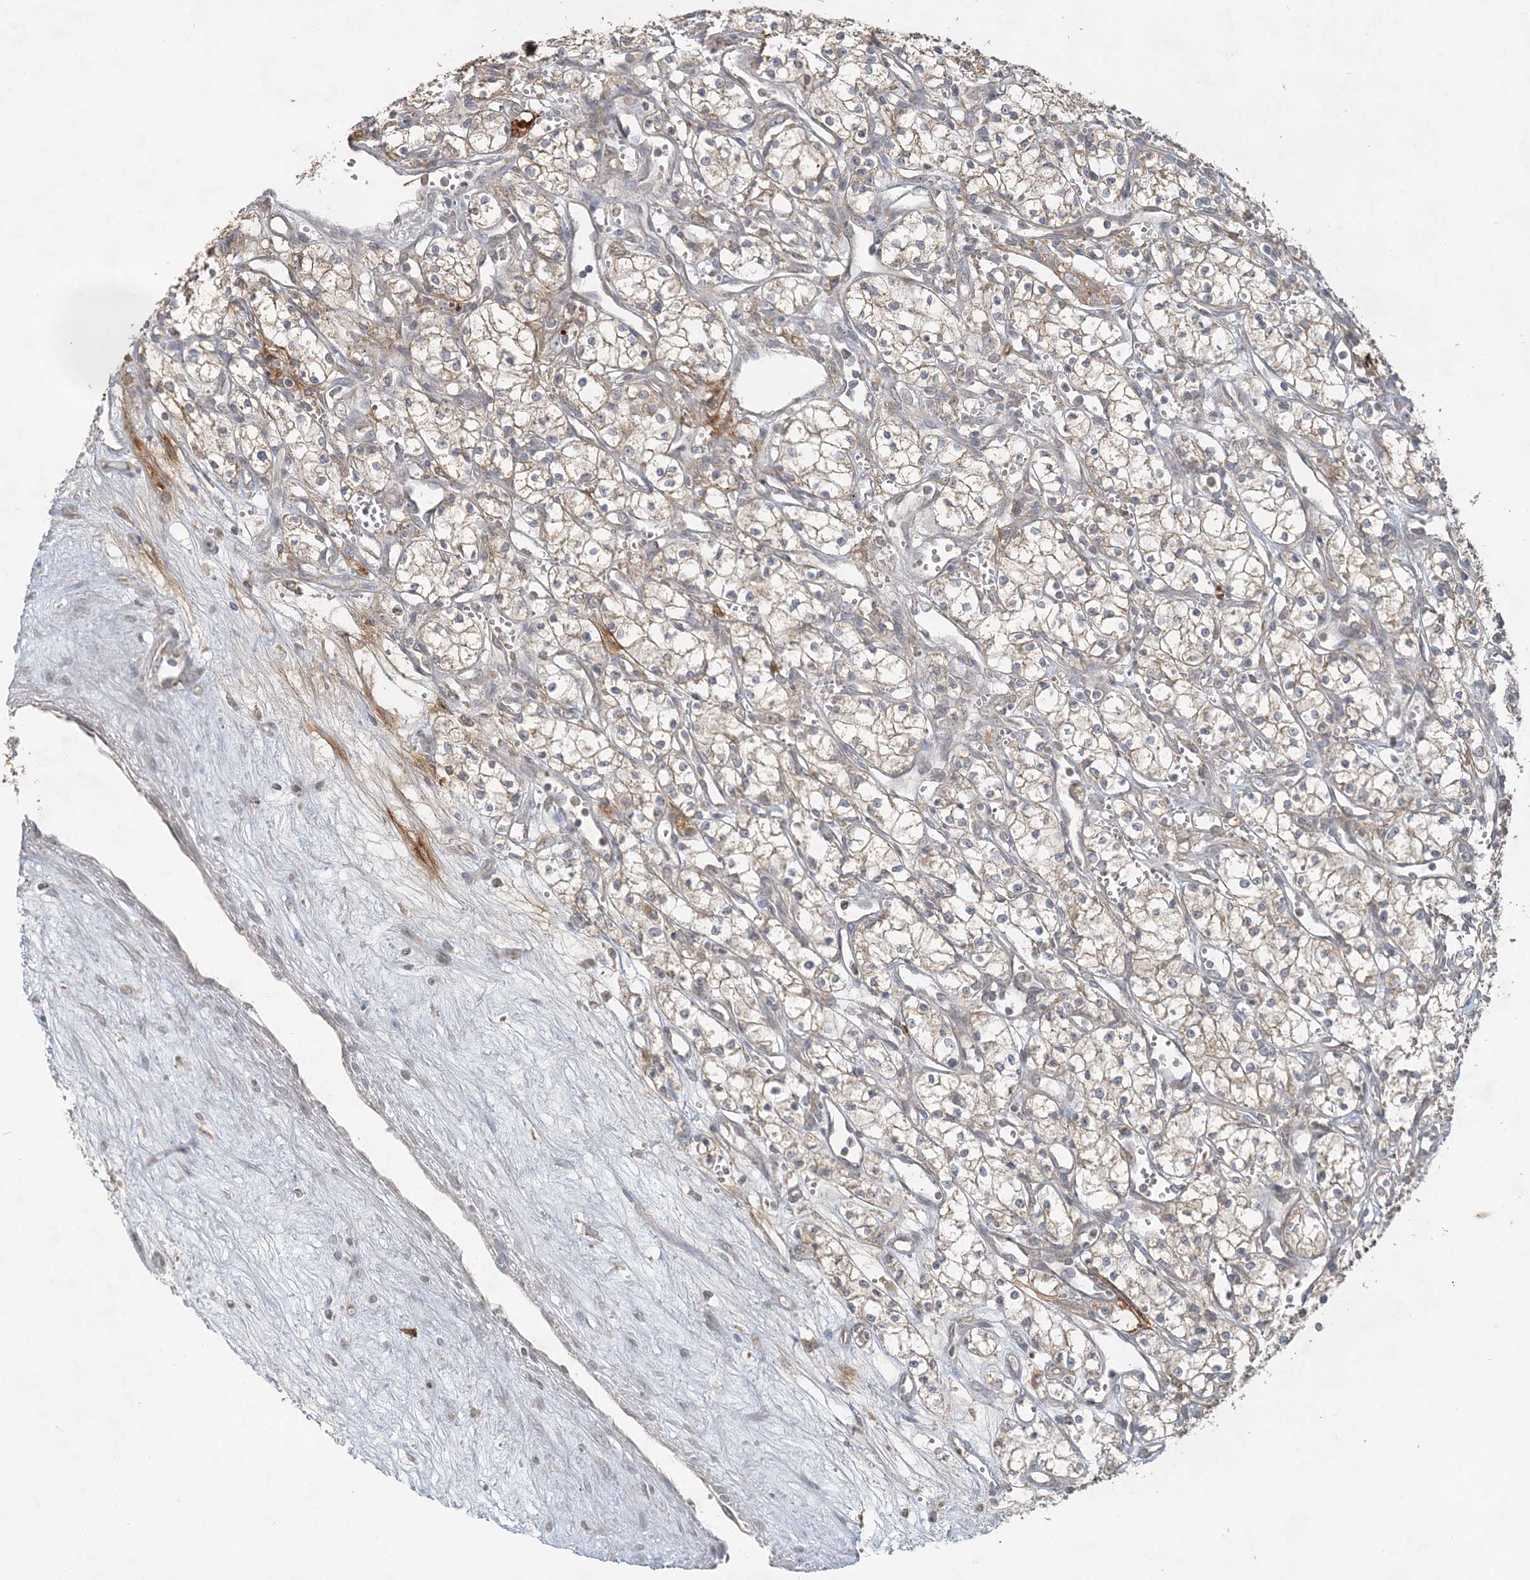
{"staining": {"intensity": "moderate", "quantity": "25%-75%", "location": "cytoplasmic/membranous"}, "tissue": "renal cancer", "cell_type": "Tumor cells", "image_type": "cancer", "snomed": [{"axis": "morphology", "description": "Adenocarcinoma, NOS"}, {"axis": "topography", "description": "Kidney"}], "caption": "Approximately 25%-75% of tumor cells in adenocarcinoma (renal) show moderate cytoplasmic/membranous protein staining as visualized by brown immunohistochemical staining.", "gene": "RAB14", "patient": {"sex": "male", "age": 59}}